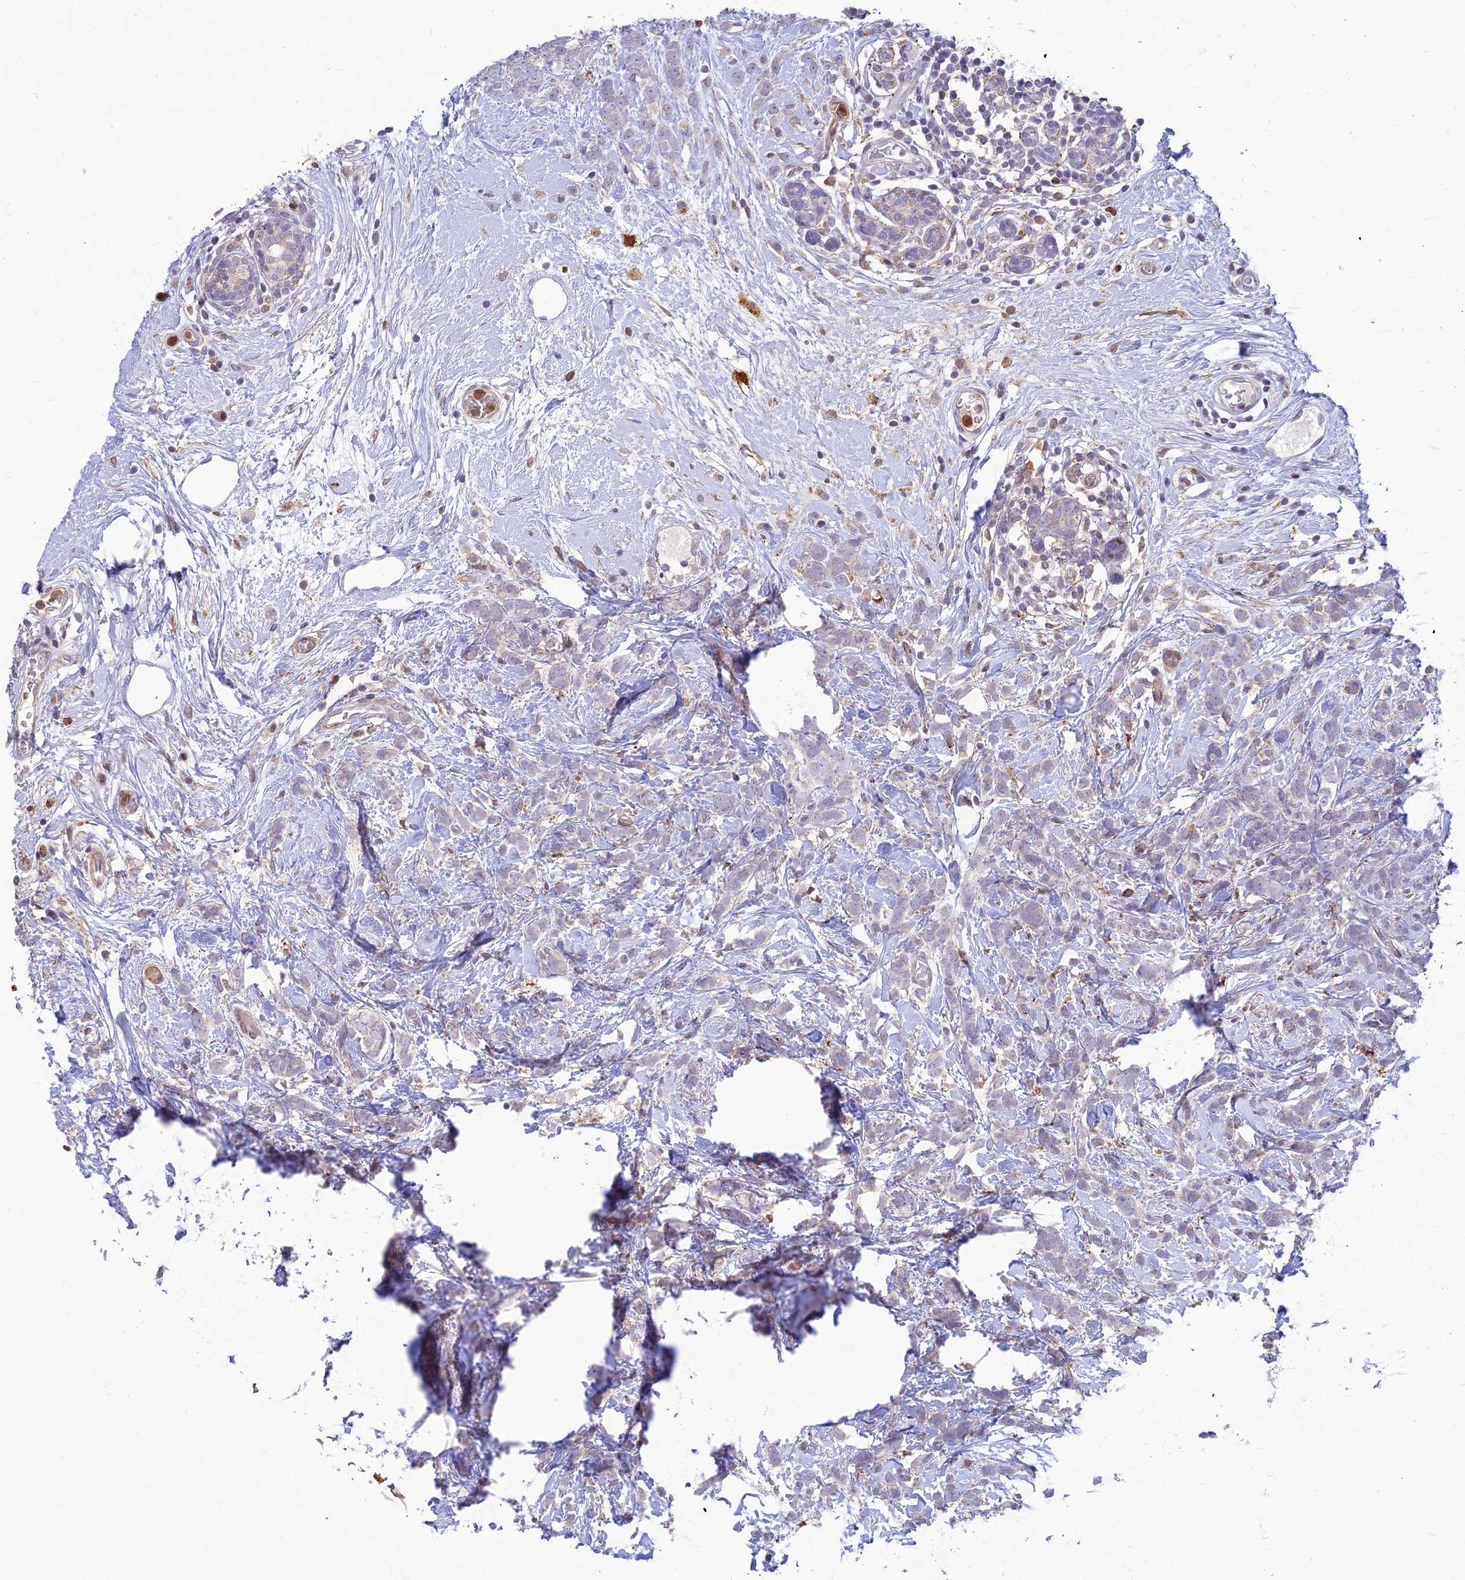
{"staining": {"intensity": "negative", "quantity": "none", "location": "none"}, "tissue": "breast cancer", "cell_type": "Tumor cells", "image_type": "cancer", "snomed": [{"axis": "morphology", "description": "Lobular carcinoma"}, {"axis": "topography", "description": "Breast"}], "caption": "Immunohistochemistry (IHC) micrograph of neoplastic tissue: human lobular carcinoma (breast) stained with DAB (3,3'-diaminobenzidine) shows no significant protein positivity in tumor cells.", "gene": "FAM186B", "patient": {"sex": "female", "age": 58}}